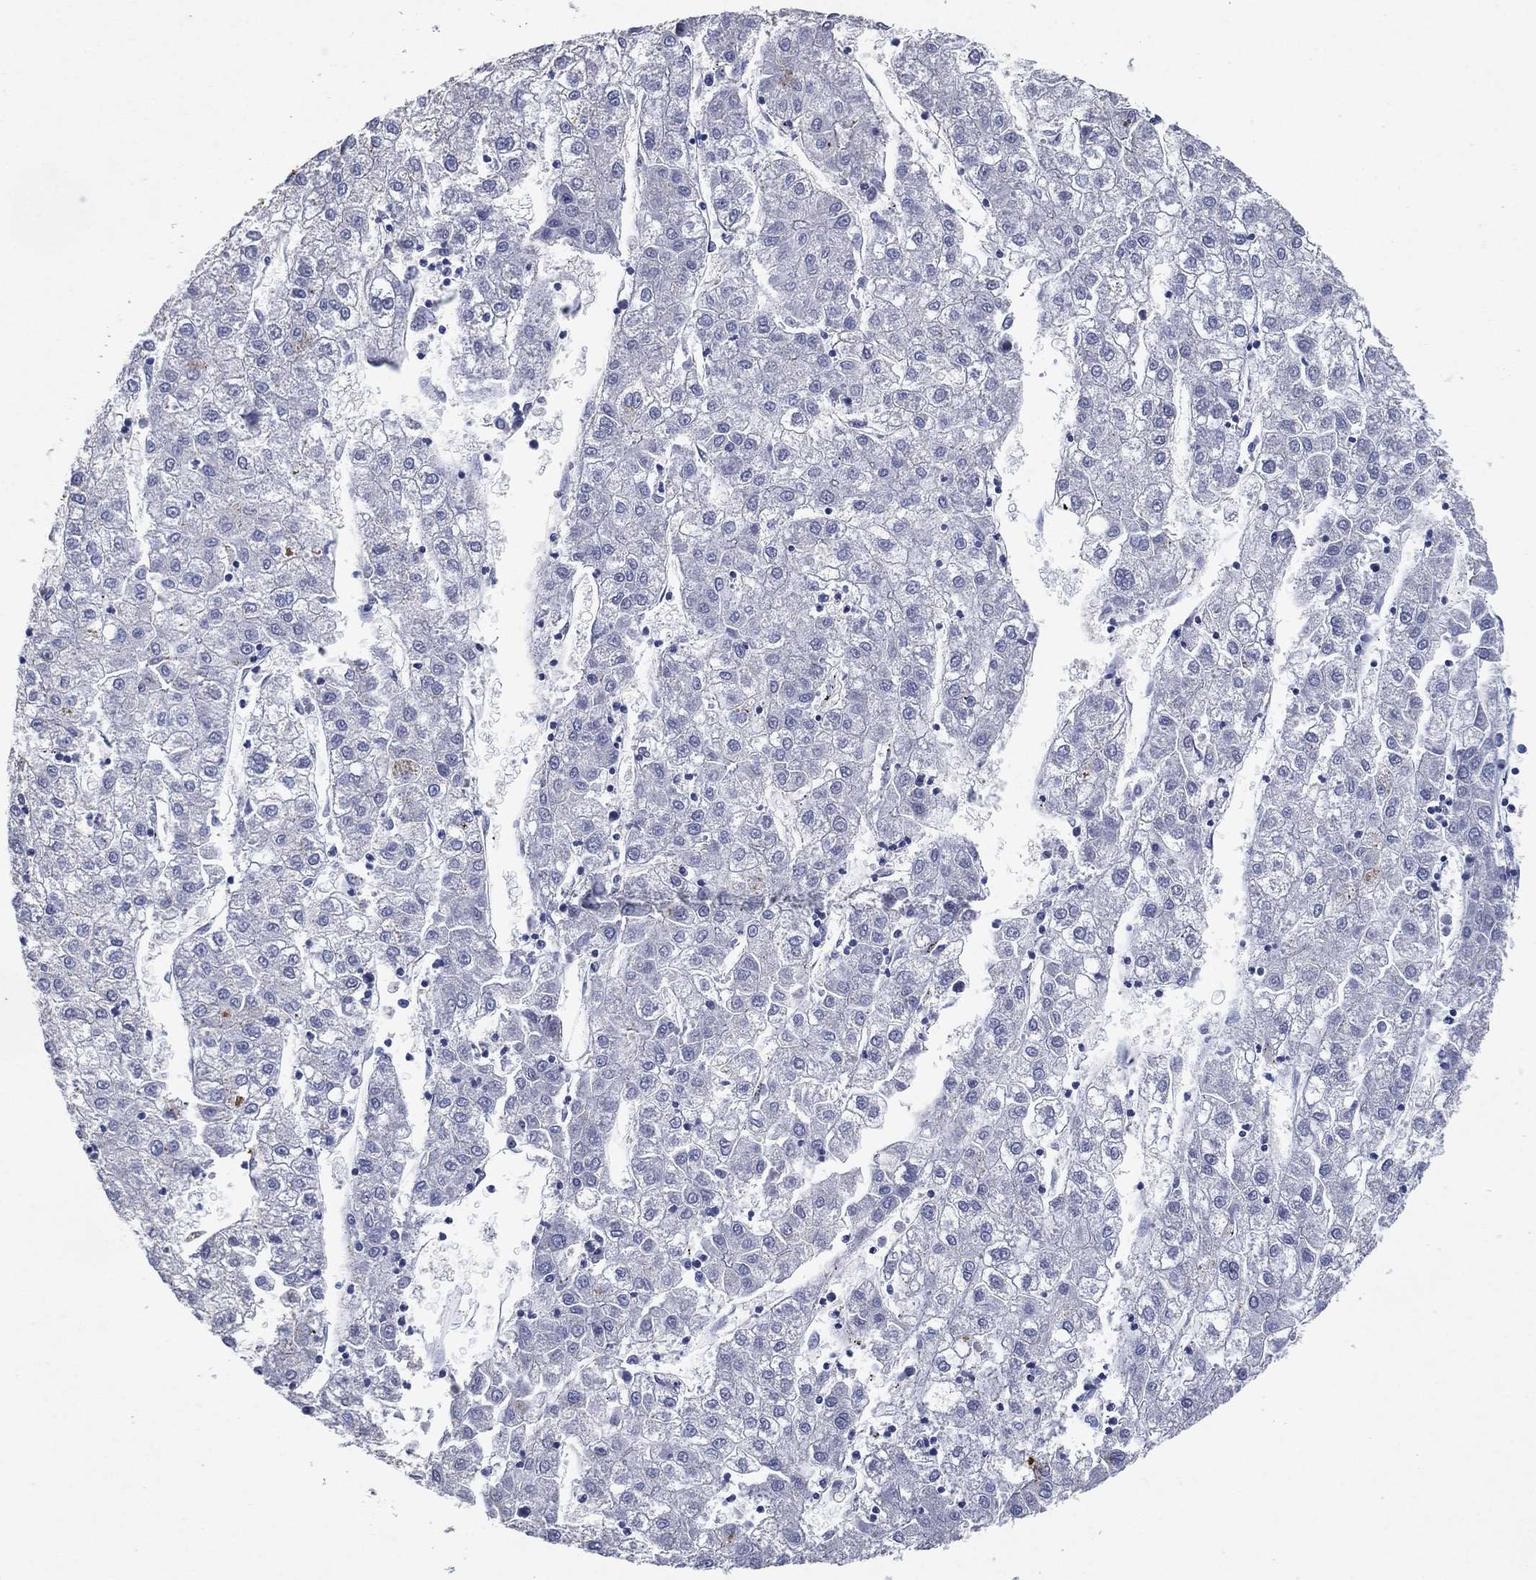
{"staining": {"intensity": "negative", "quantity": "none", "location": "none"}, "tissue": "liver cancer", "cell_type": "Tumor cells", "image_type": "cancer", "snomed": [{"axis": "morphology", "description": "Carcinoma, Hepatocellular, NOS"}, {"axis": "topography", "description": "Liver"}], "caption": "Hepatocellular carcinoma (liver) was stained to show a protein in brown. There is no significant positivity in tumor cells.", "gene": "FSCN2", "patient": {"sex": "male", "age": 72}}